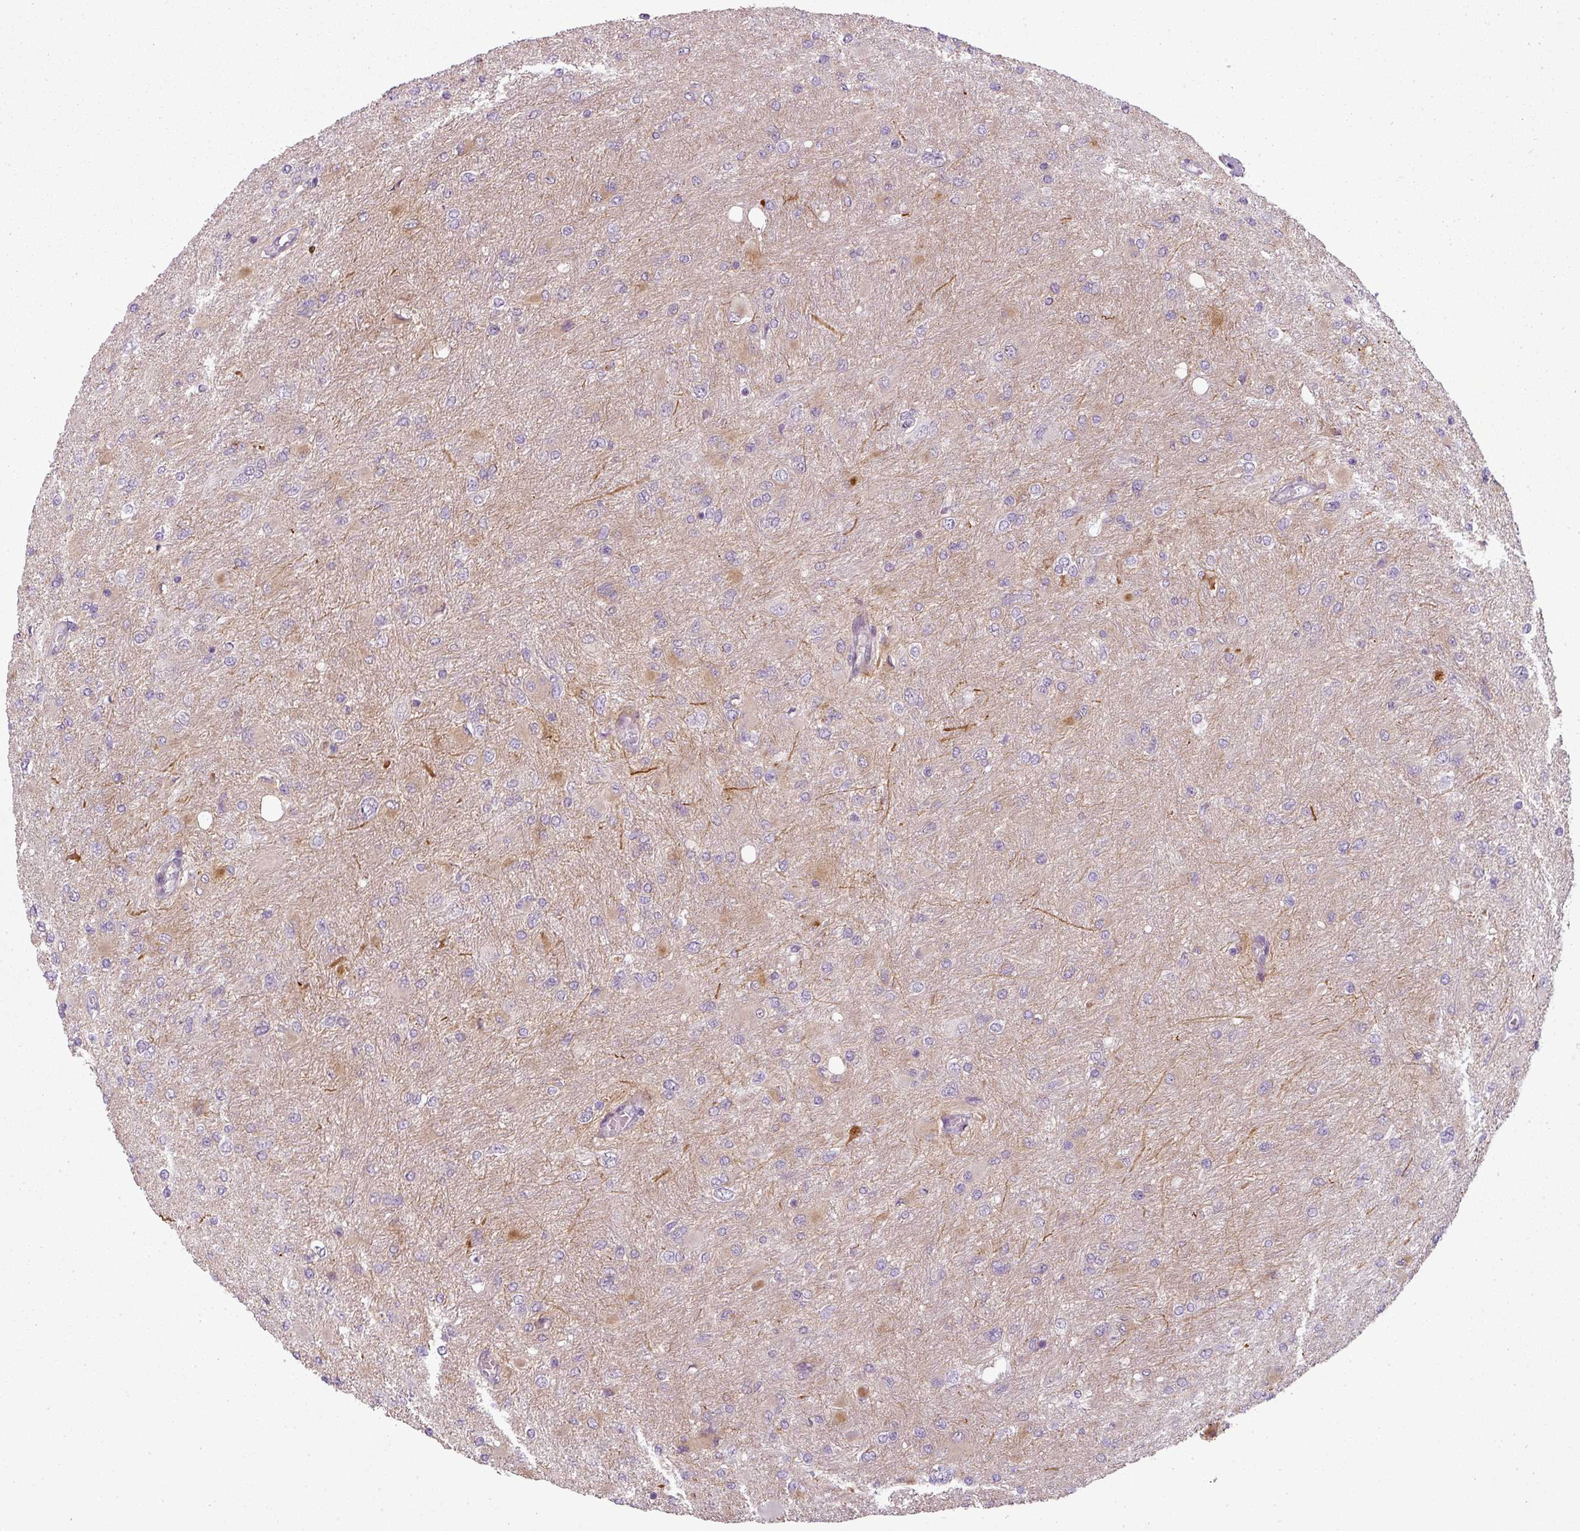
{"staining": {"intensity": "moderate", "quantity": "<25%", "location": "cytoplasmic/membranous"}, "tissue": "glioma", "cell_type": "Tumor cells", "image_type": "cancer", "snomed": [{"axis": "morphology", "description": "Glioma, malignant, High grade"}, {"axis": "topography", "description": "Cerebral cortex"}], "caption": "Immunohistochemical staining of human malignant glioma (high-grade) exhibits low levels of moderate cytoplasmic/membranous protein staining in approximately <25% of tumor cells. (DAB = brown stain, brightfield microscopy at high magnification).", "gene": "SLC16A9", "patient": {"sex": "female", "age": 36}}